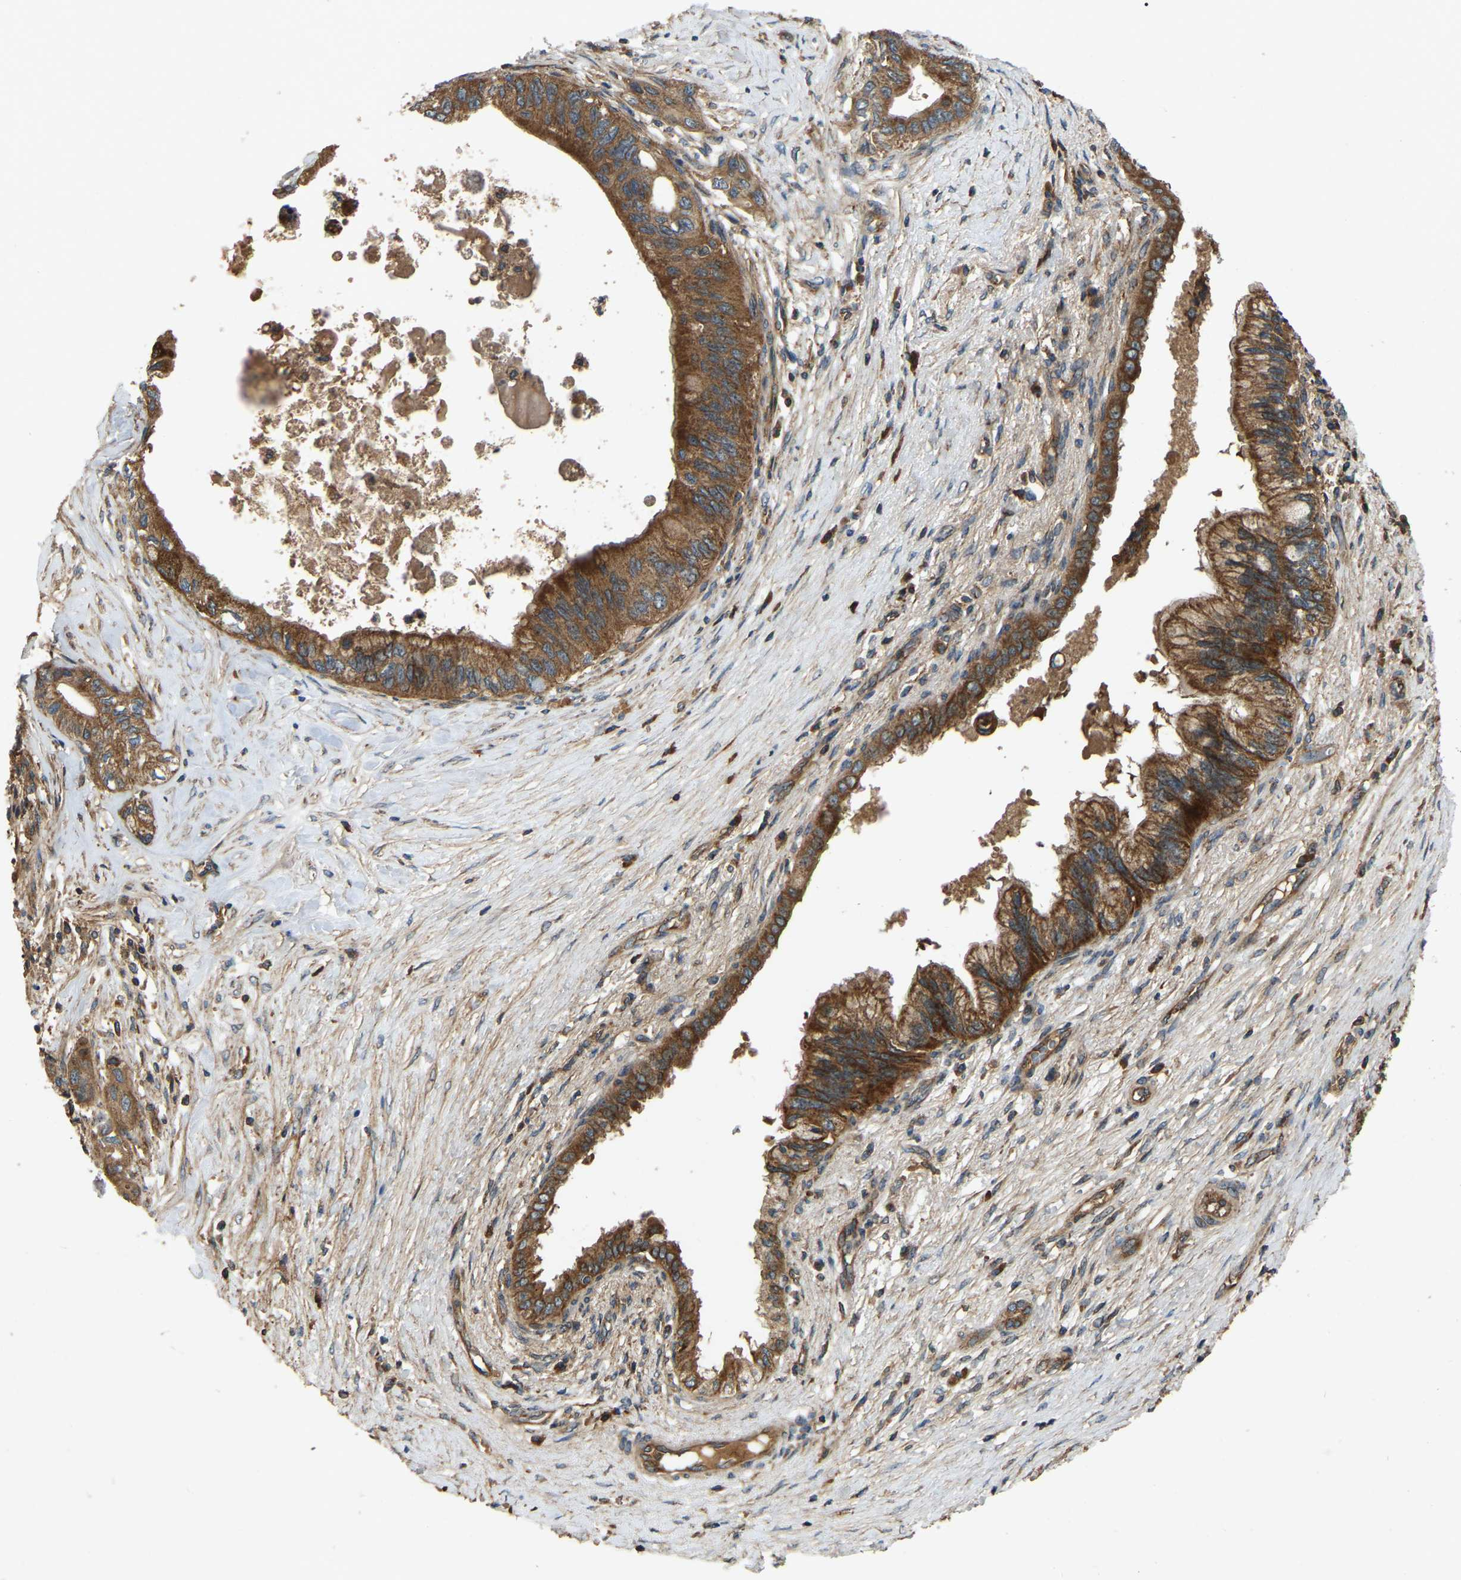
{"staining": {"intensity": "strong", "quantity": ">75%", "location": "cytoplasmic/membranous"}, "tissue": "pancreatic cancer", "cell_type": "Tumor cells", "image_type": "cancer", "snomed": [{"axis": "morphology", "description": "Adenocarcinoma, NOS"}, {"axis": "topography", "description": "Pancreas"}], "caption": "An image of human pancreatic adenocarcinoma stained for a protein demonstrates strong cytoplasmic/membranous brown staining in tumor cells. (DAB IHC with brightfield microscopy, high magnification).", "gene": "SAMD9L", "patient": {"sex": "female", "age": 73}}